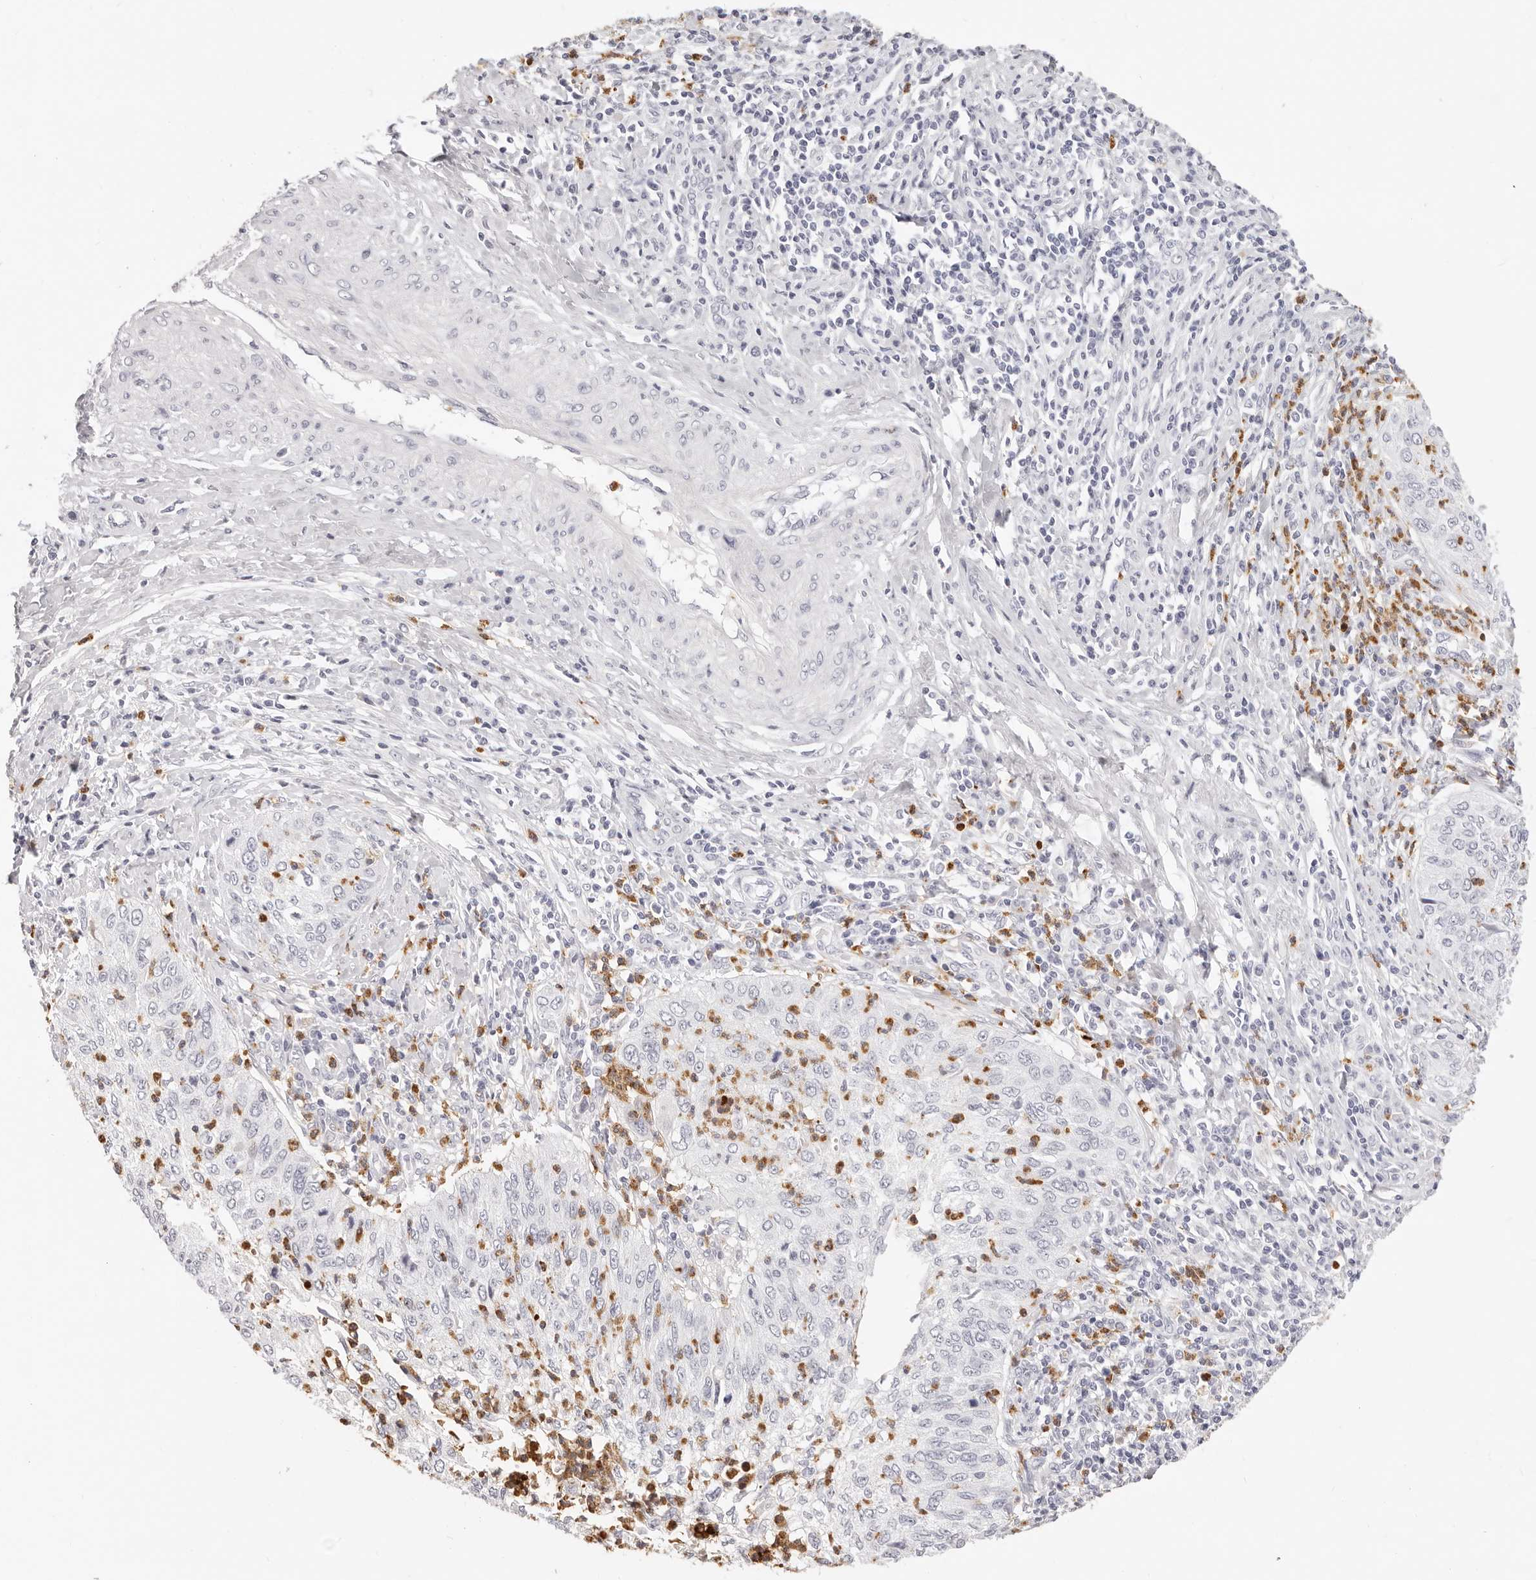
{"staining": {"intensity": "negative", "quantity": "none", "location": "none"}, "tissue": "cervical cancer", "cell_type": "Tumor cells", "image_type": "cancer", "snomed": [{"axis": "morphology", "description": "Squamous cell carcinoma, NOS"}, {"axis": "topography", "description": "Cervix"}], "caption": "This micrograph is of cervical cancer (squamous cell carcinoma) stained with IHC to label a protein in brown with the nuclei are counter-stained blue. There is no expression in tumor cells.", "gene": "CAMP", "patient": {"sex": "female", "age": 30}}